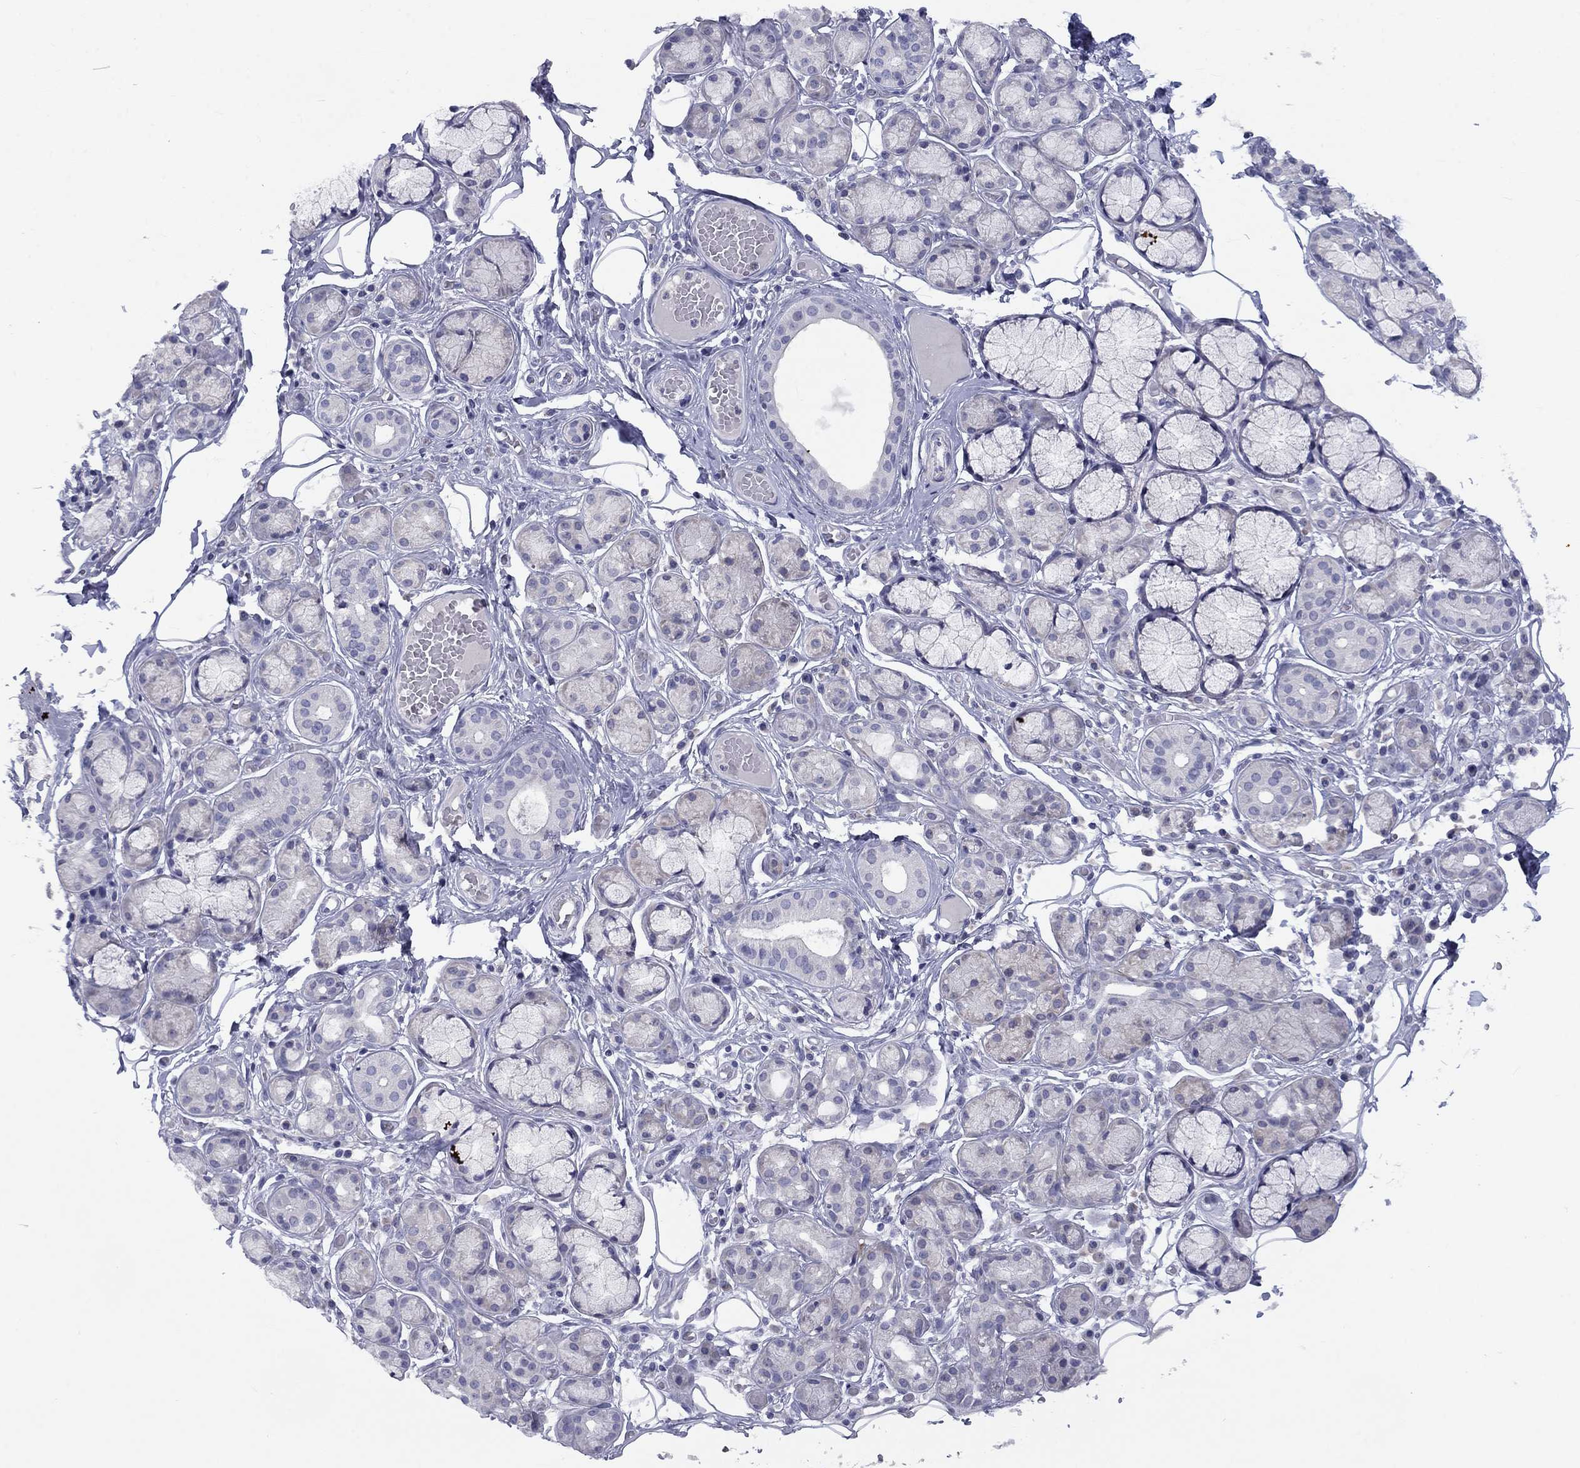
{"staining": {"intensity": "negative", "quantity": "none", "location": "none"}, "tissue": "salivary gland", "cell_type": "Glandular cells", "image_type": "normal", "snomed": [{"axis": "morphology", "description": "Normal tissue, NOS"}, {"axis": "topography", "description": "Salivary gland"}, {"axis": "topography", "description": "Peripheral nerve tissue"}], "caption": "Immunohistochemistry histopathology image of normal human salivary gland stained for a protein (brown), which reveals no staining in glandular cells.", "gene": "CACNA1A", "patient": {"sex": "male", "age": 71}}